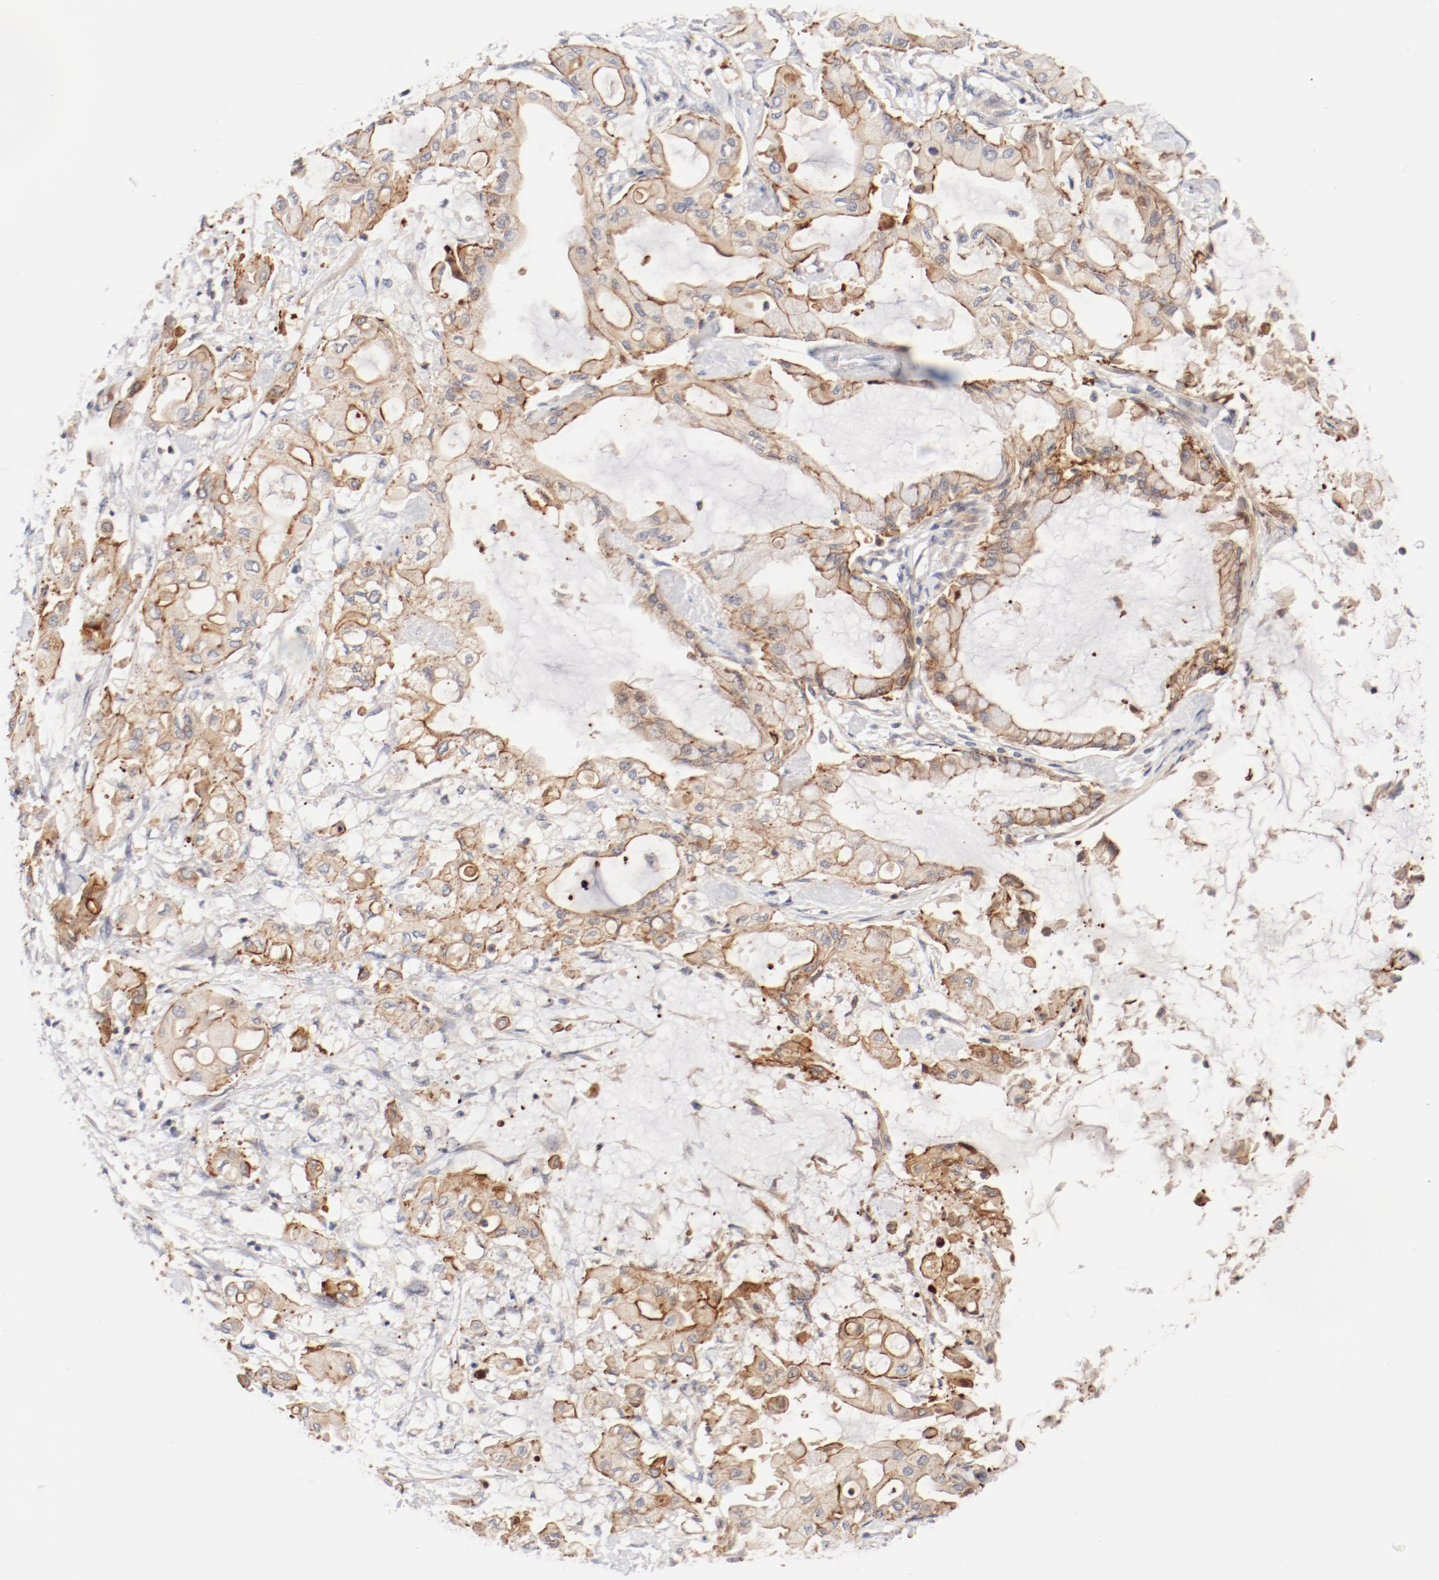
{"staining": {"intensity": "moderate", "quantity": ">75%", "location": "cytoplasmic/membranous"}, "tissue": "pancreatic cancer", "cell_type": "Tumor cells", "image_type": "cancer", "snomed": [{"axis": "morphology", "description": "Adenocarcinoma, NOS"}, {"axis": "morphology", "description": "Adenocarcinoma, metastatic, NOS"}, {"axis": "topography", "description": "Lymph node"}, {"axis": "topography", "description": "Pancreas"}, {"axis": "topography", "description": "Duodenum"}], "caption": "Immunohistochemistry micrograph of neoplastic tissue: human pancreatic cancer stained using immunohistochemistry (IHC) exhibits medium levels of moderate protein expression localized specifically in the cytoplasmic/membranous of tumor cells, appearing as a cytoplasmic/membranous brown color.", "gene": "ZNF267", "patient": {"sex": "female", "age": 64}}